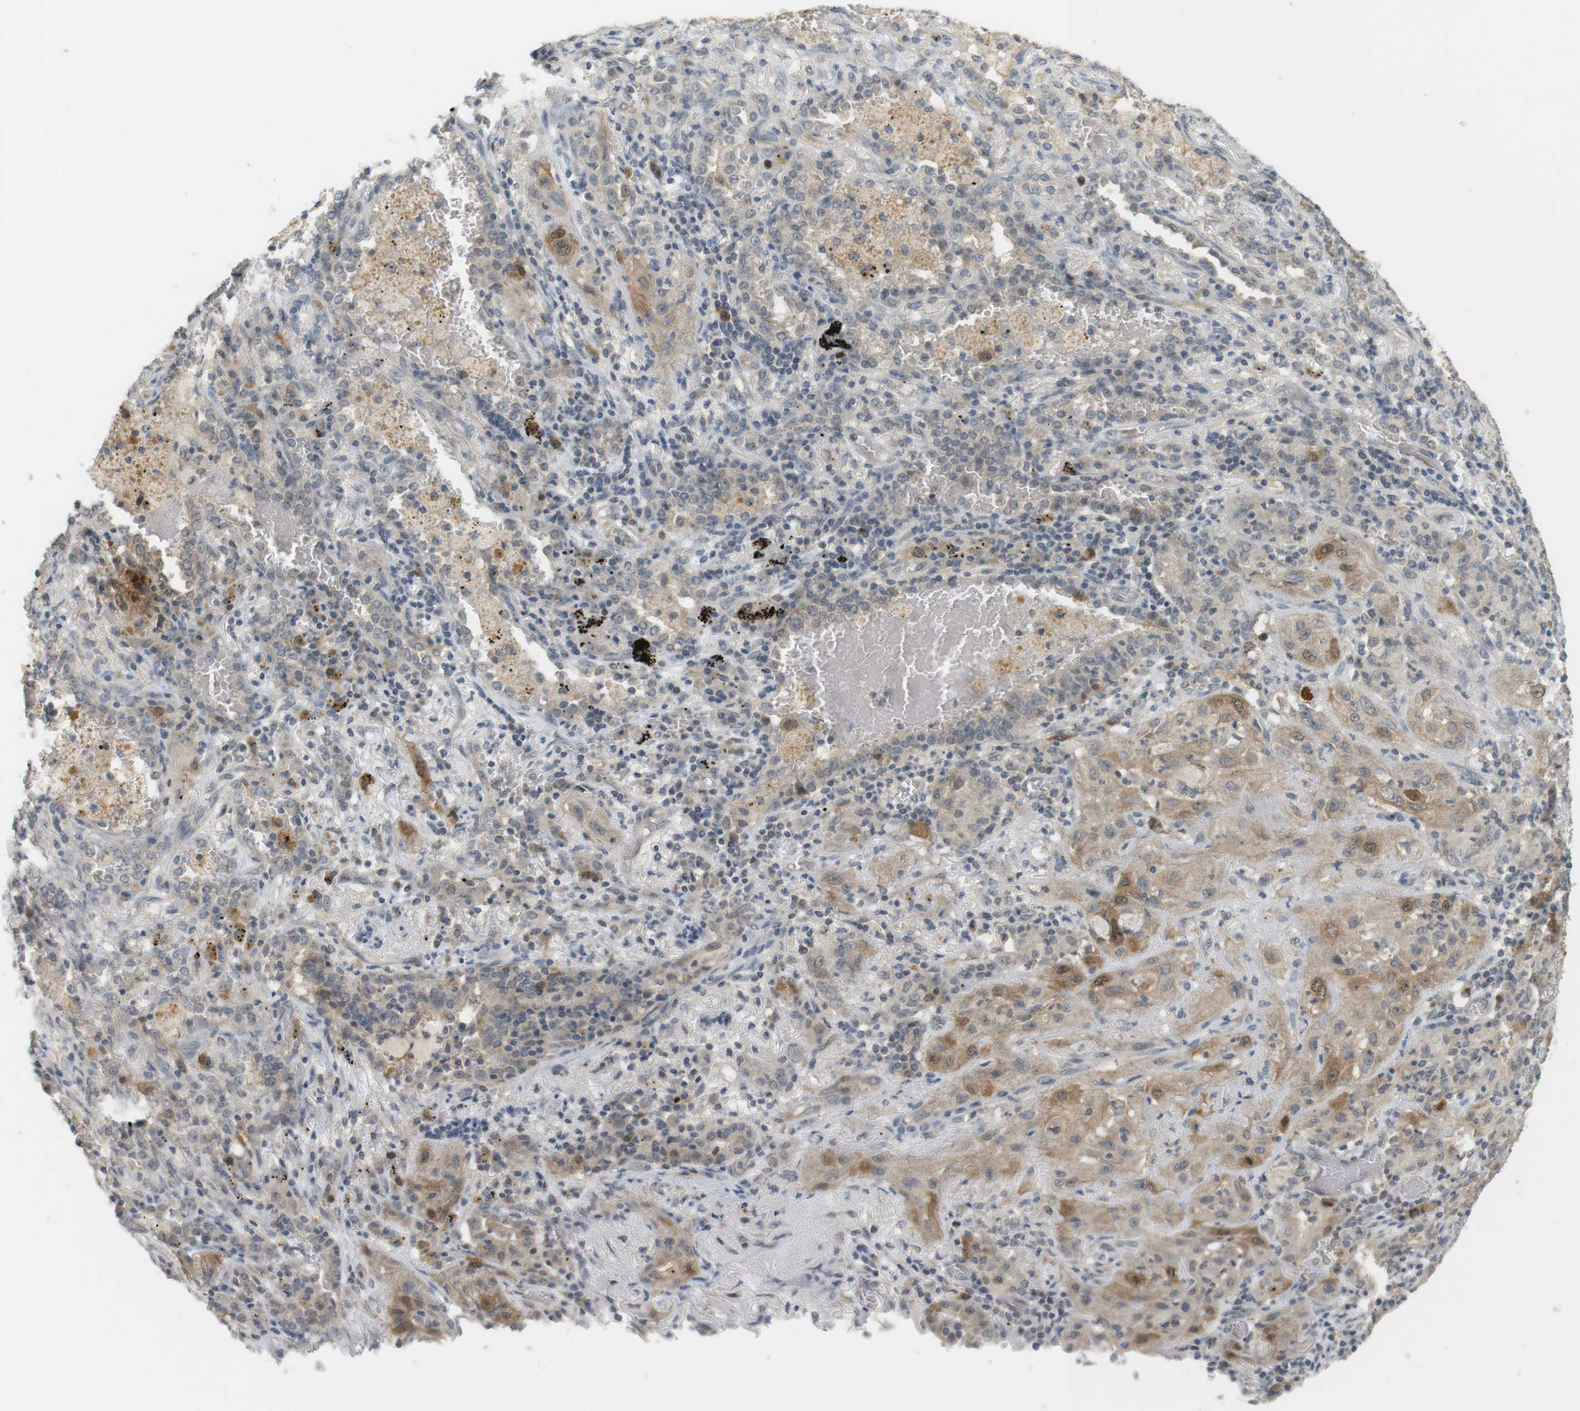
{"staining": {"intensity": "moderate", "quantity": "<25%", "location": "cytoplasmic/membranous"}, "tissue": "lung cancer", "cell_type": "Tumor cells", "image_type": "cancer", "snomed": [{"axis": "morphology", "description": "Squamous cell carcinoma, NOS"}, {"axis": "topography", "description": "Lung"}], "caption": "A low amount of moderate cytoplasmic/membranous positivity is seen in approximately <25% of tumor cells in lung cancer (squamous cell carcinoma) tissue. (DAB (3,3'-diaminobenzidine) IHC with brightfield microscopy, high magnification).", "gene": "TTK", "patient": {"sex": "female", "age": 47}}